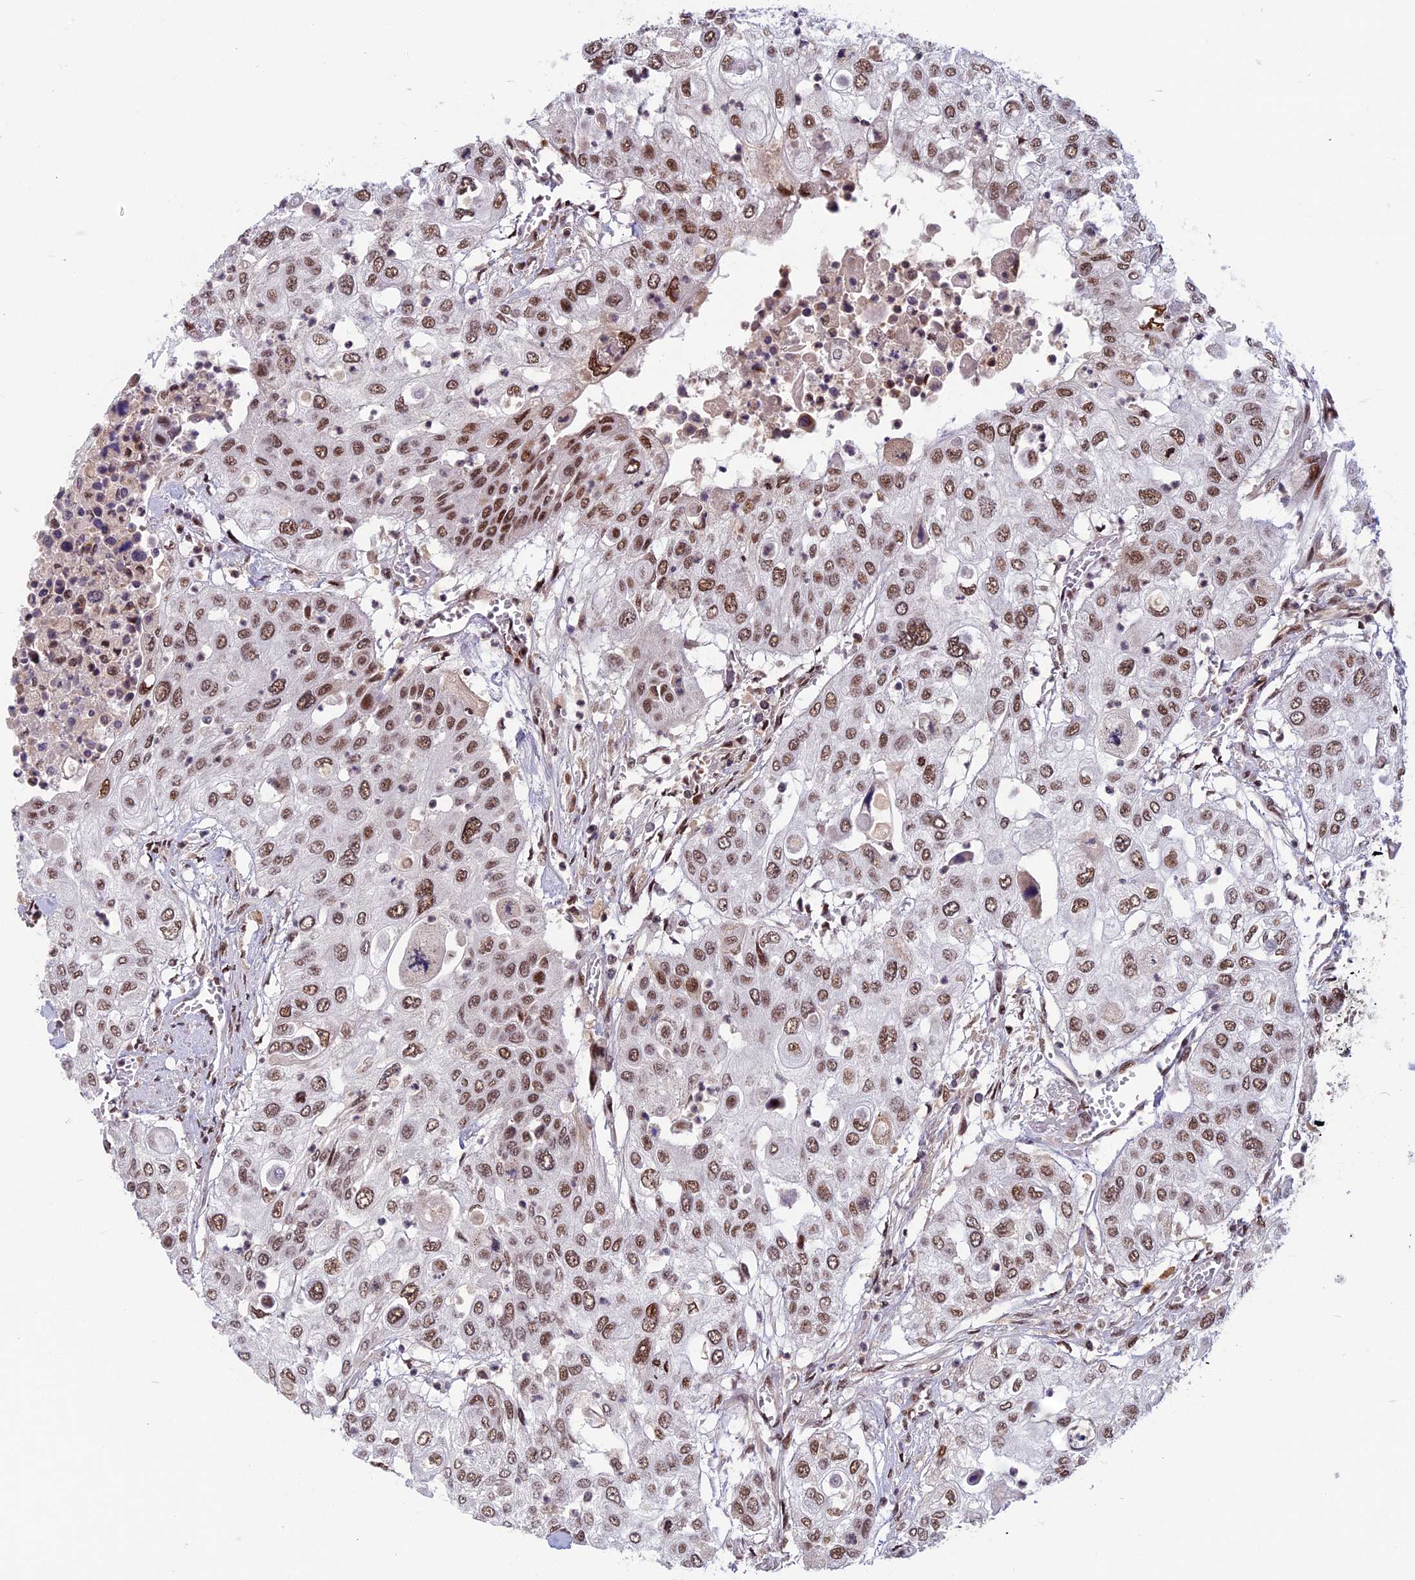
{"staining": {"intensity": "moderate", "quantity": ">75%", "location": "nuclear"}, "tissue": "urothelial cancer", "cell_type": "Tumor cells", "image_type": "cancer", "snomed": [{"axis": "morphology", "description": "Urothelial carcinoma, High grade"}, {"axis": "topography", "description": "Urinary bladder"}], "caption": "An immunohistochemistry (IHC) histopathology image of tumor tissue is shown. Protein staining in brown labels moderate nuclear positivity in high-grade urothelial carcinoma within tumor cells.", "gene": "CDC7", "patient": {"sex": "female", "age": 79}}